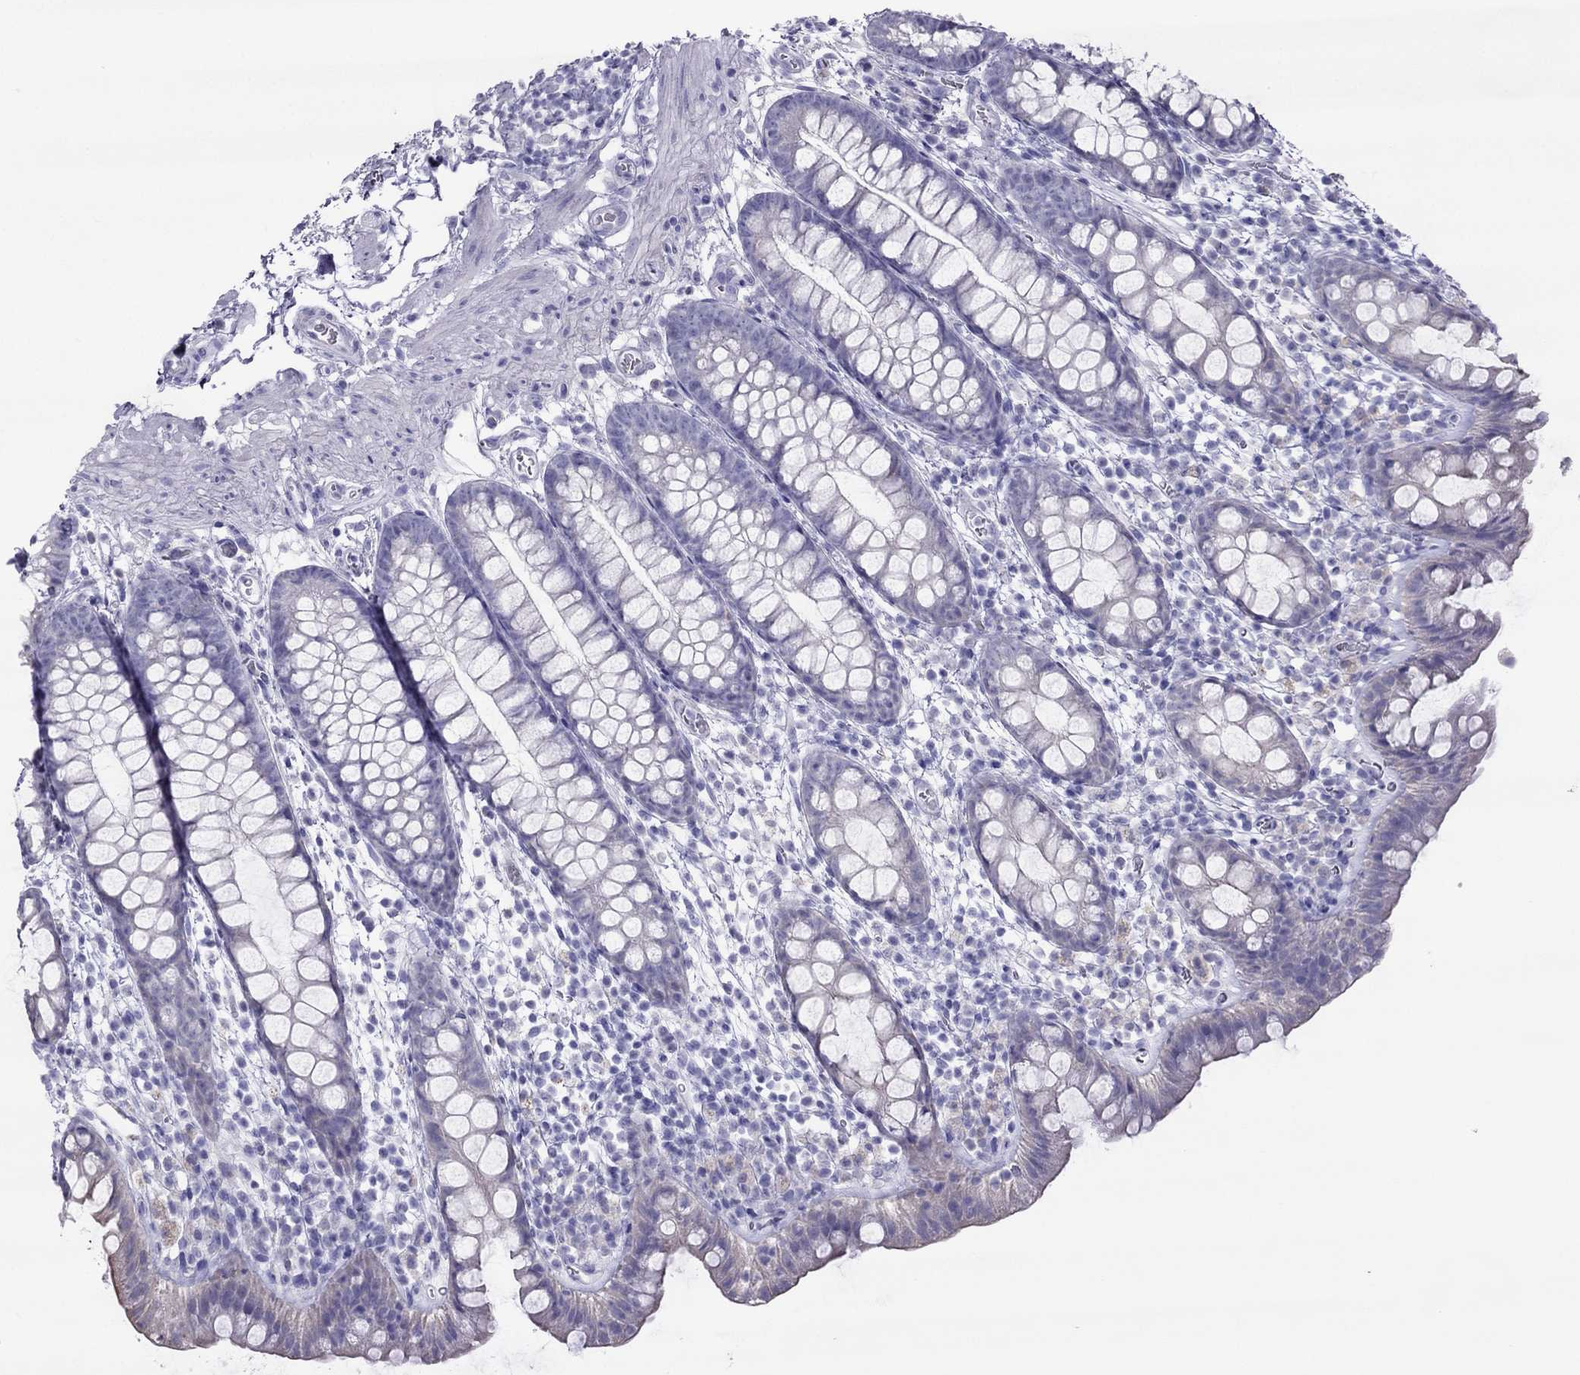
{"staining": {"intensity": "negative", "quantity": "none", "location": "none"}, "tissue": "rectum", "cell_type": "Glandular cells", "image_type": "normal", "snomed": [{"axis": "morphology", "description": "Normal tissue, NOS"}, {"axis": "topography", "description": "Rectum"}], "caption": "Histopathology image shows no significant protein expression in glandular cells of normal rectum. The staining is performed using DAB brown chromogen with nuclei counter-stained in using hematoxylin.", "gene": "MAEL", "patient": {"sex": "male", "age": 57}}